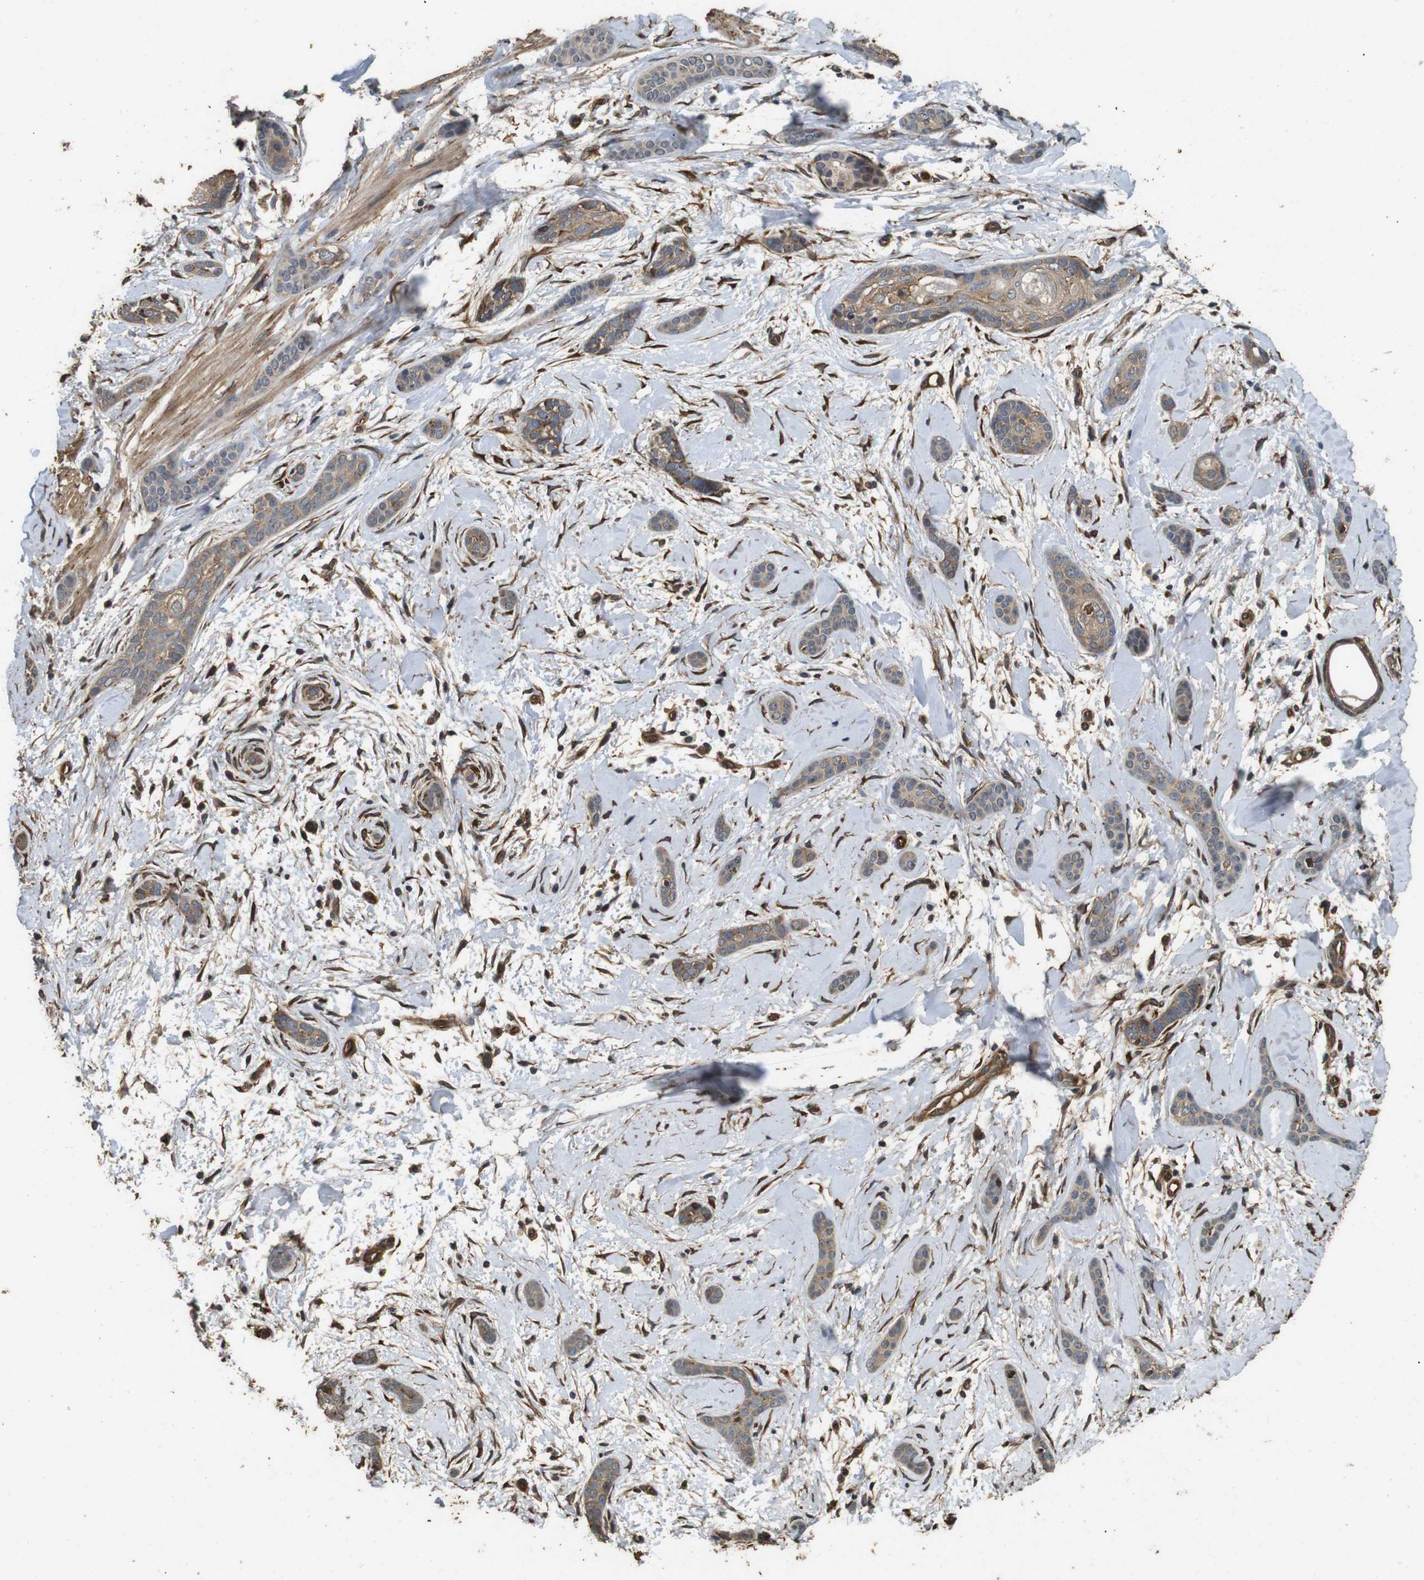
{"staining": {"intensity": "weak", "quantity": ">75%", "location": "cytoplasmic/membranous"}, "tissue": "skin cancer", "cell_type": "Tumor cells", "image_type": "cancer", "snomed": [{"axis": "morphology", "description": "Basal cell carcinoma"}, {"axis": "morphology", "description": "Adnexal tumor, benign"}, {"axis": "topography", "description": "Skin"}], "caption": "Human skin cancer stained with a protein marker reveals weak staining in tumor cells.", "gene": "CNPY4", "patient": {"sex": "female", "age": 42}}